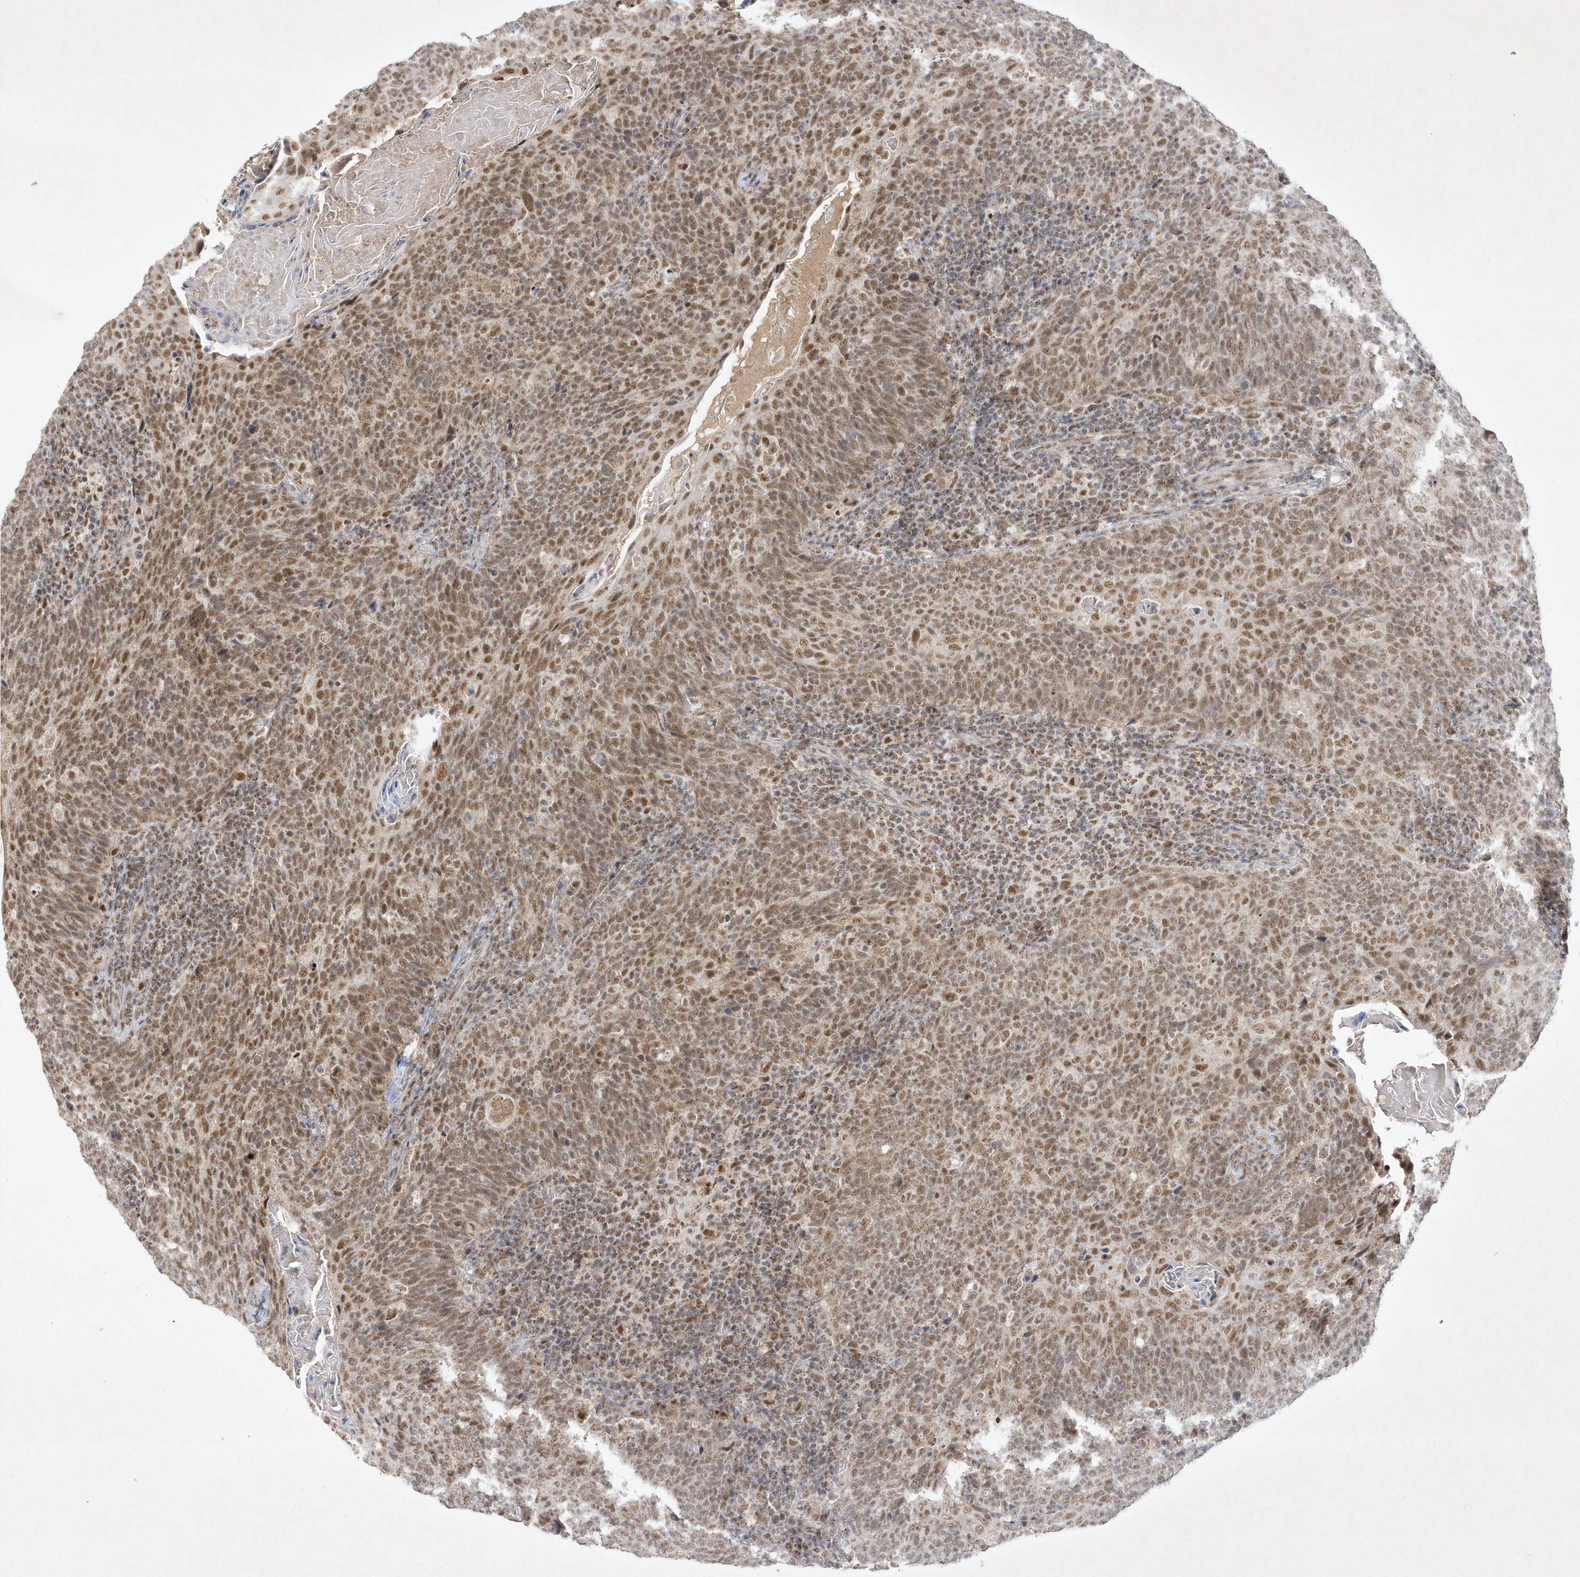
{"staining": {"intensity": "moderate", "quantity": ">75%", "location": "nuclear"}, "tissue": "head and neck cancer", "cell_type": "Tumor cells", "image_type": "cancer", "snomed": [{"axis": "morphology", "description": "Squamous cell carcinoma, NOS"}, {"axis": "morphology", "description": "Squamous cell carcinoma, metastatic, NOS"}, {"axis": "topography", "description": "Lymph node"}, {"axis": "topography", "description": "Head-Neck"}], "caption": "Squamous cell carcinoma (head and neck) stained for a protein exhibits moderate nuclear positivity in tumor cells.", "gene": "CPSF3", "patient": {"sex": "male", "age": 62}}